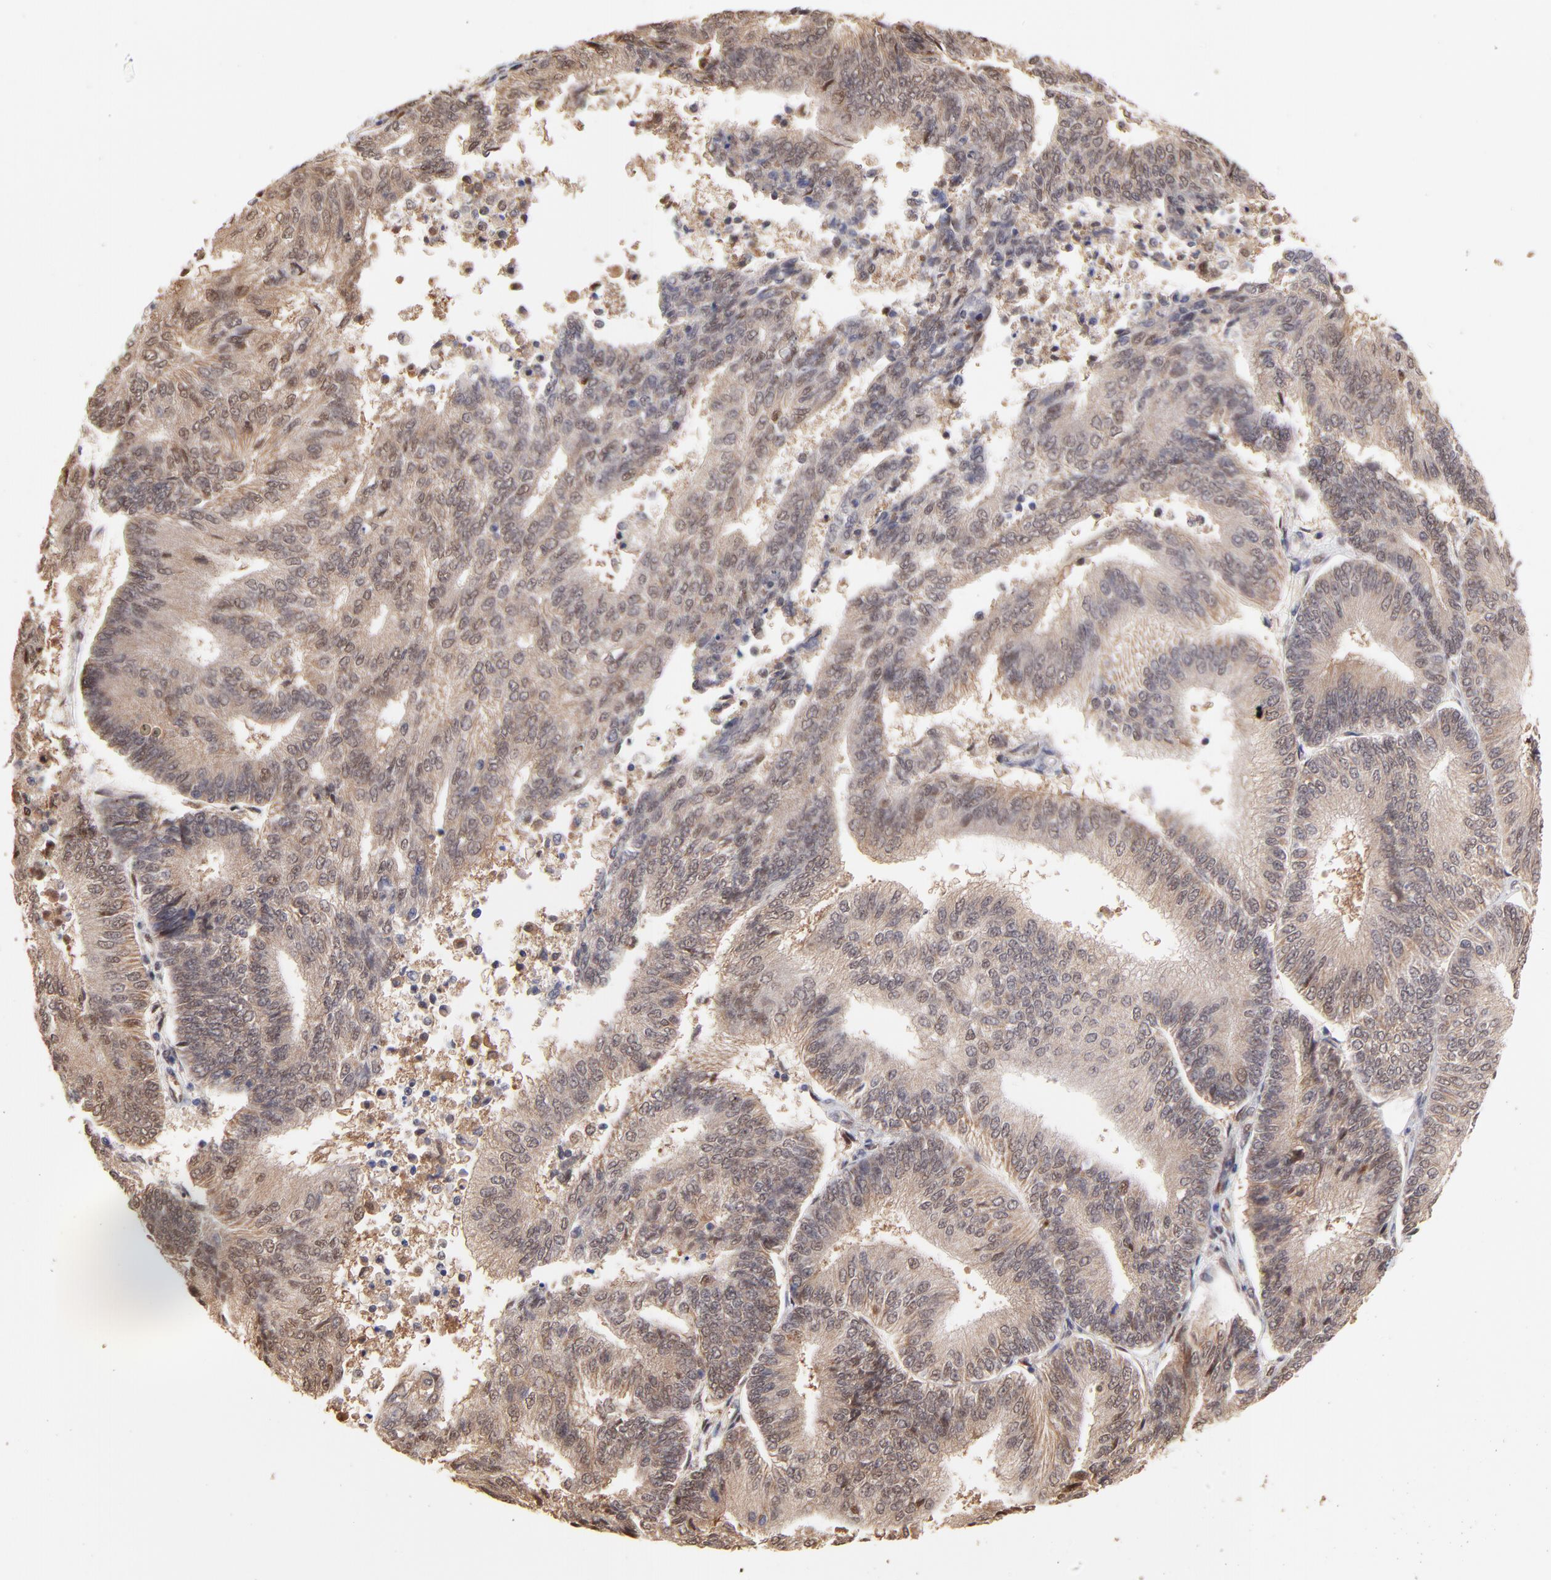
{"staining": {"intensity": "weak", "quantity": "25%-75%", "location": "cytoplasmic/membranous,nuclear"}, "tissue": "endometrial cancer", "cell_type": "Tumor cells", "image_type": "cancer", "snomed": [{"axis": "morphology", "description": "Adenocarcinoma, NOS"}, {"axis": "topography", "description": "Endometrium"}], "caption": "This image exhibits immunohistochemistry staining of endometrial cancer (adenocarcinoma), with low weak cytoplasmic/membranous and nuclear positivity in approximately 25%-75% of tumor cells.", "gene": "PSMD14", "patient": {"sex": "female", "age": 55}}